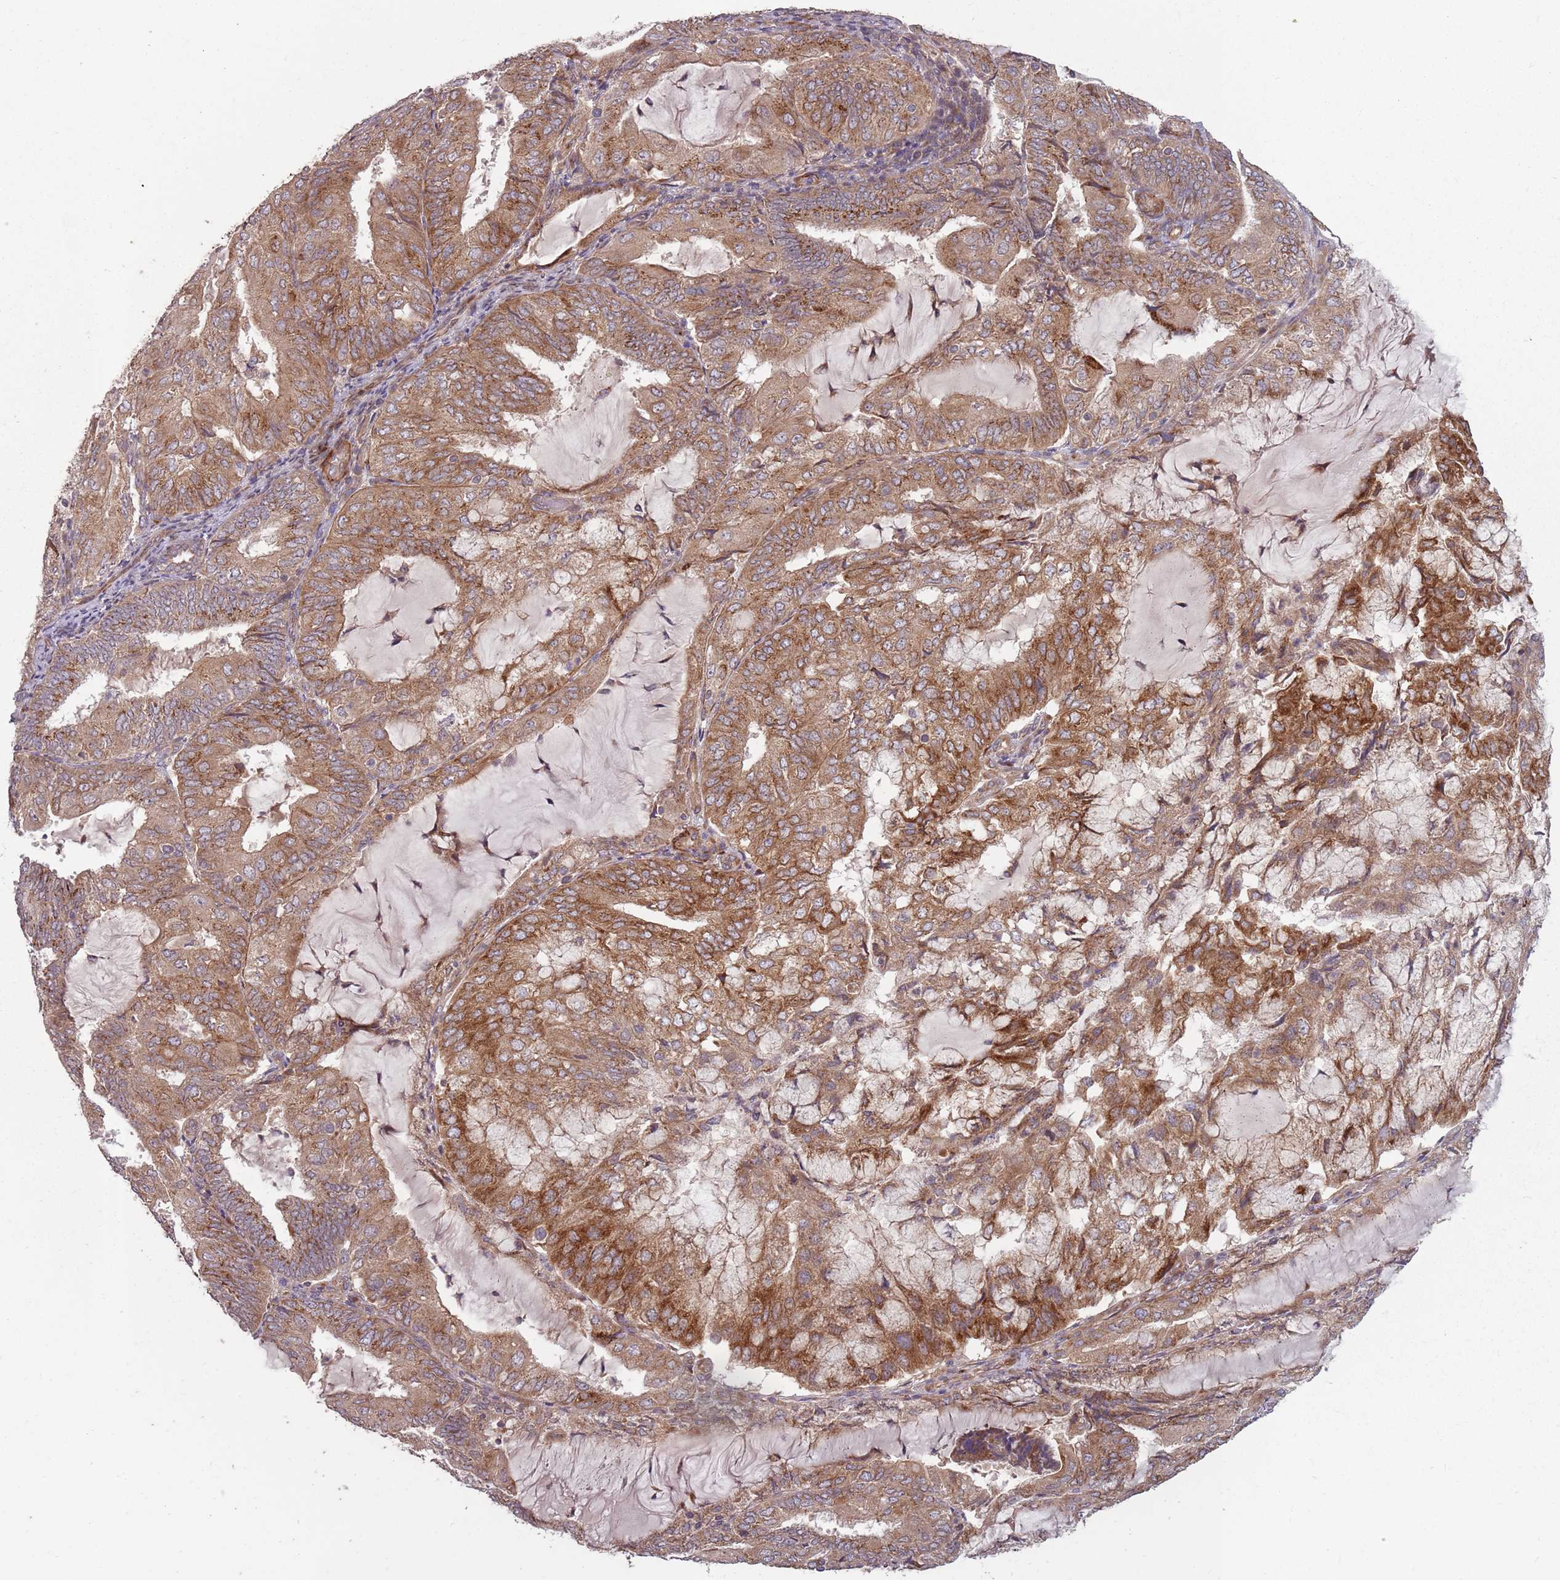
{"staining": {"intensity": "moderate", "quantity": ">75%", "location": "cytoplasmic/membranous"}, "tissue": "endometrial cancer", "cell_type": "Tumor cells", "image_type": "cancer", "snomed": [{"axis": "morphology", "description": "Adenocarcinoma, NOS"}, {"axis": "topography", "description": "Endometrium"}], "caption": "DAB (3,3'-diaminobenzidine) immunohistochemical staining of endometrial adenocarcinoma reveals moderate cytoplasmic/membranous protein staining in approximately >75% of tumor cells.", "gene": "PLD6", "patient": {"sex": "female", "age": 81}}